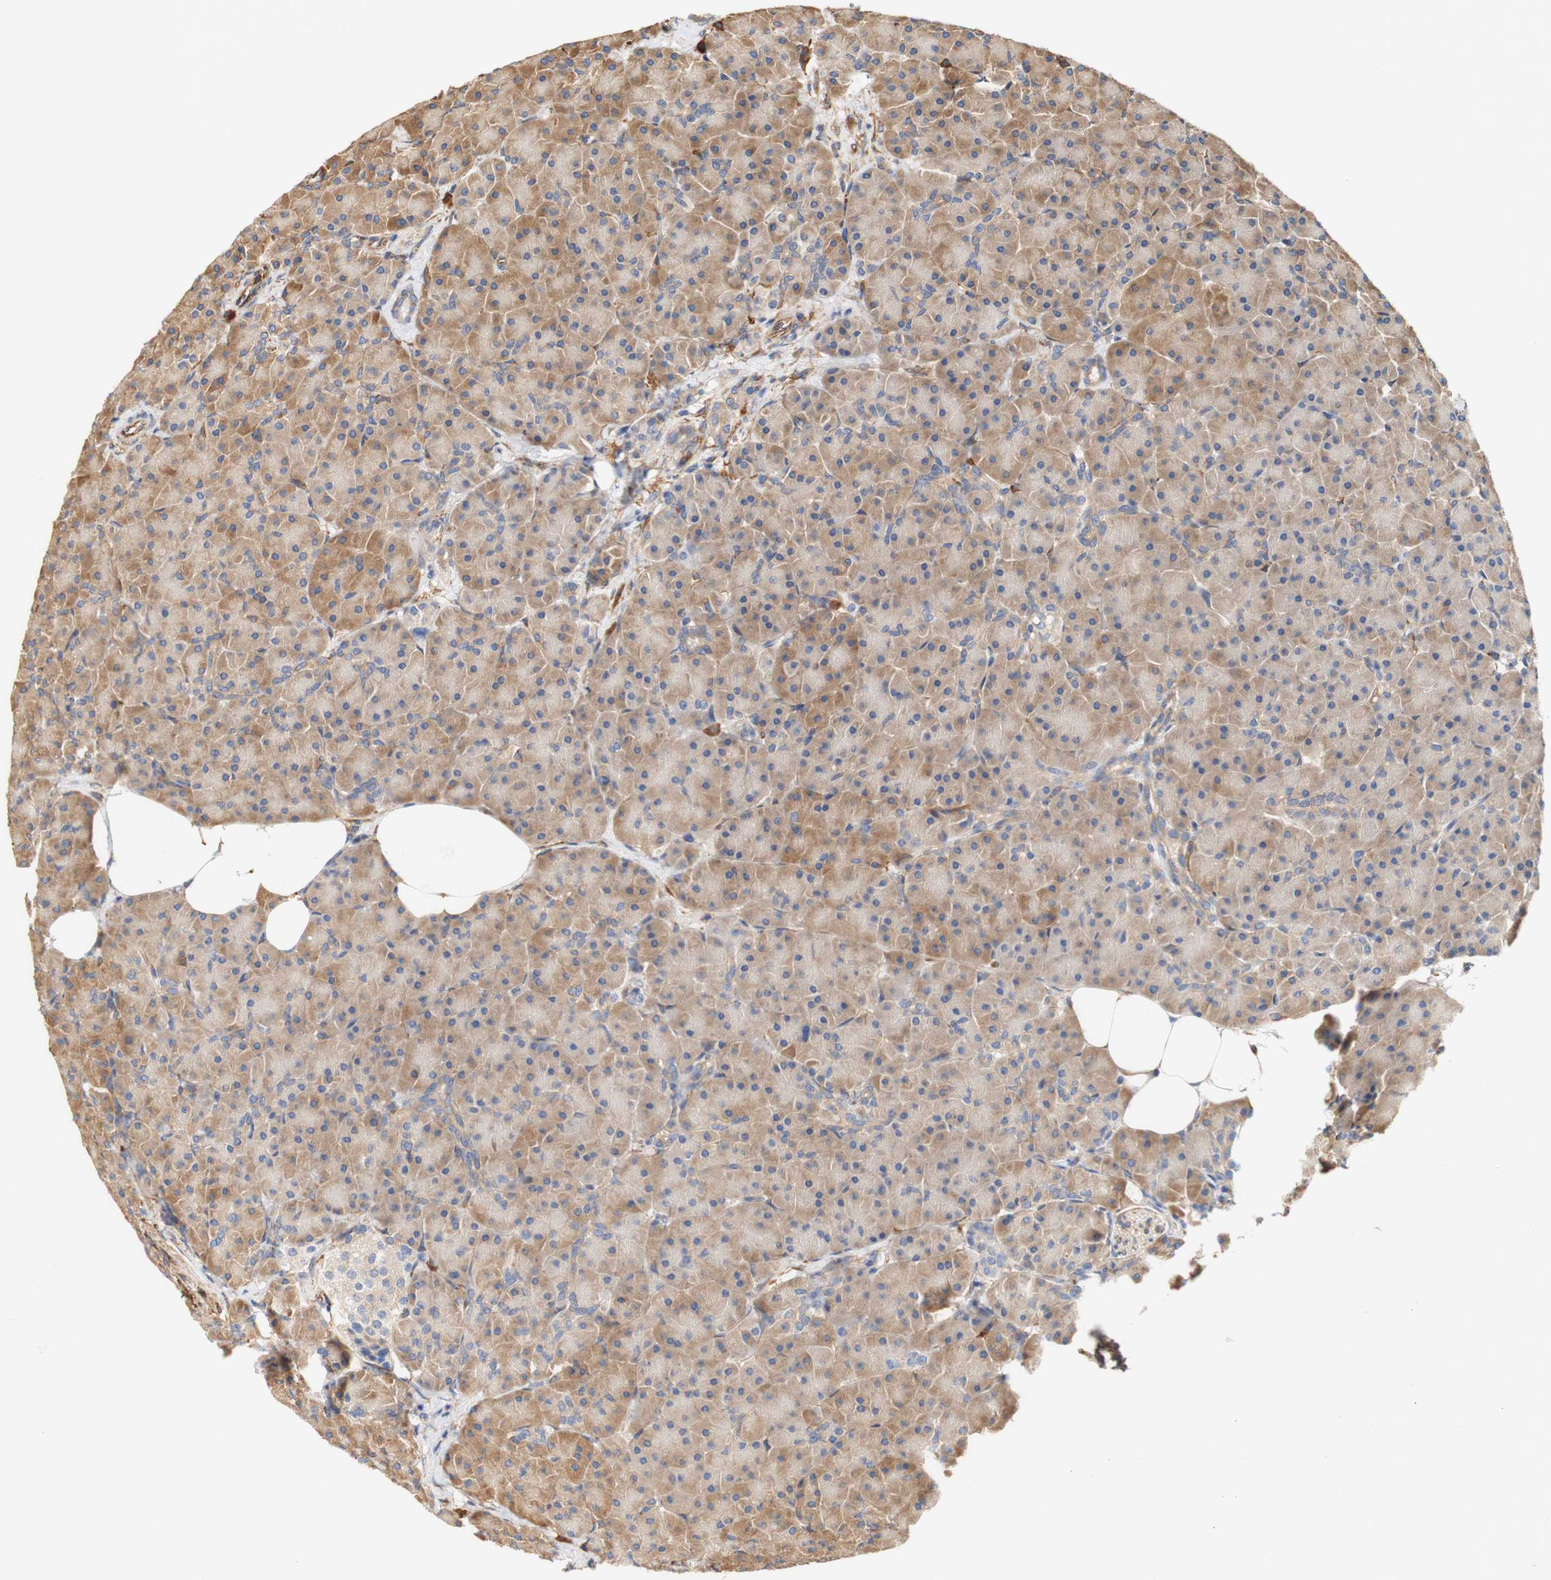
{"staining": {"intensity": "moderate", "quantity": ">75%", "location": "cytoplasmic/membranous"}, "tissue": "pancreas", "cell_type": "Exocrine glandular cells", "image_type": "normal", "snomed": [{"axis": "morphology", "description": "Normal tissue, NOS"}, {"axis": "topography", "description": "Pancreas"}], "caption": "Human pancreas stained for a protein (brown) exhibits moderate cytoplasmic/membranous positive staining in about >75% of exocrine glandular cells.", "gene": "EIF2AK4", "patient": {"sex": "male", "age": 66}}